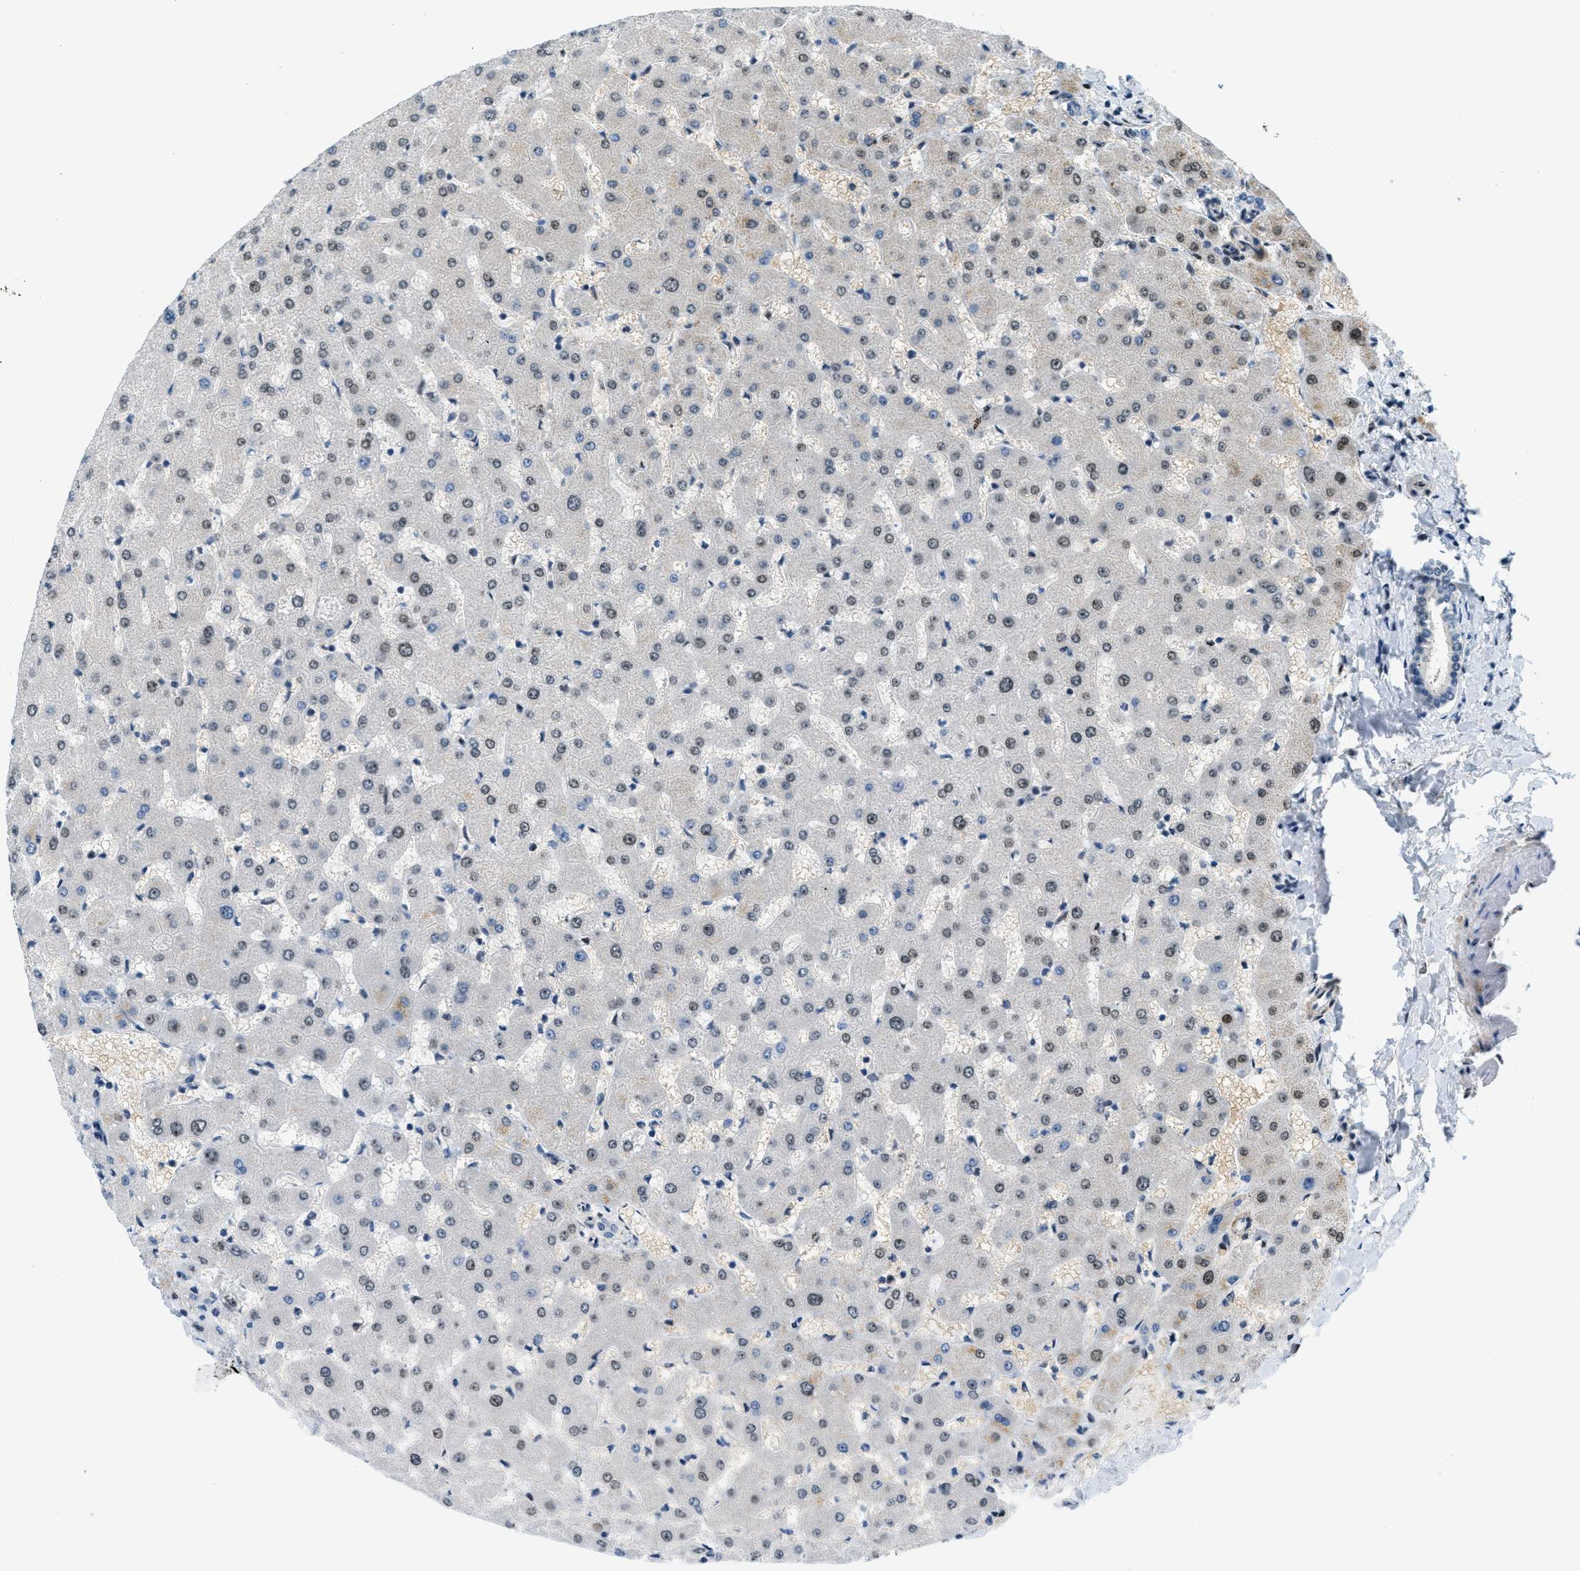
{"staining": {"intensity": "negative", "quantity": "none", "location": "none"}, "tissue": "liver", "cell_type": "Cholangiocytes", "image_type": "normal", "snomed": [{"axis": "morphology", "description": "Normal tissue, NOS"}, {"axis": "topography", "description": "Liver"}], "caption": "Immunohistochemical staining of normal human liver exhibits no significant expression in cholangiocytes. The staining was performed using DAB to visualize the protein expression in brown, while the nuclei were stained in blue with hematoxylin (Magnification: 20x).", "gene": "ZDHHC23", "patient": {"sex": "female", "age": 63}}